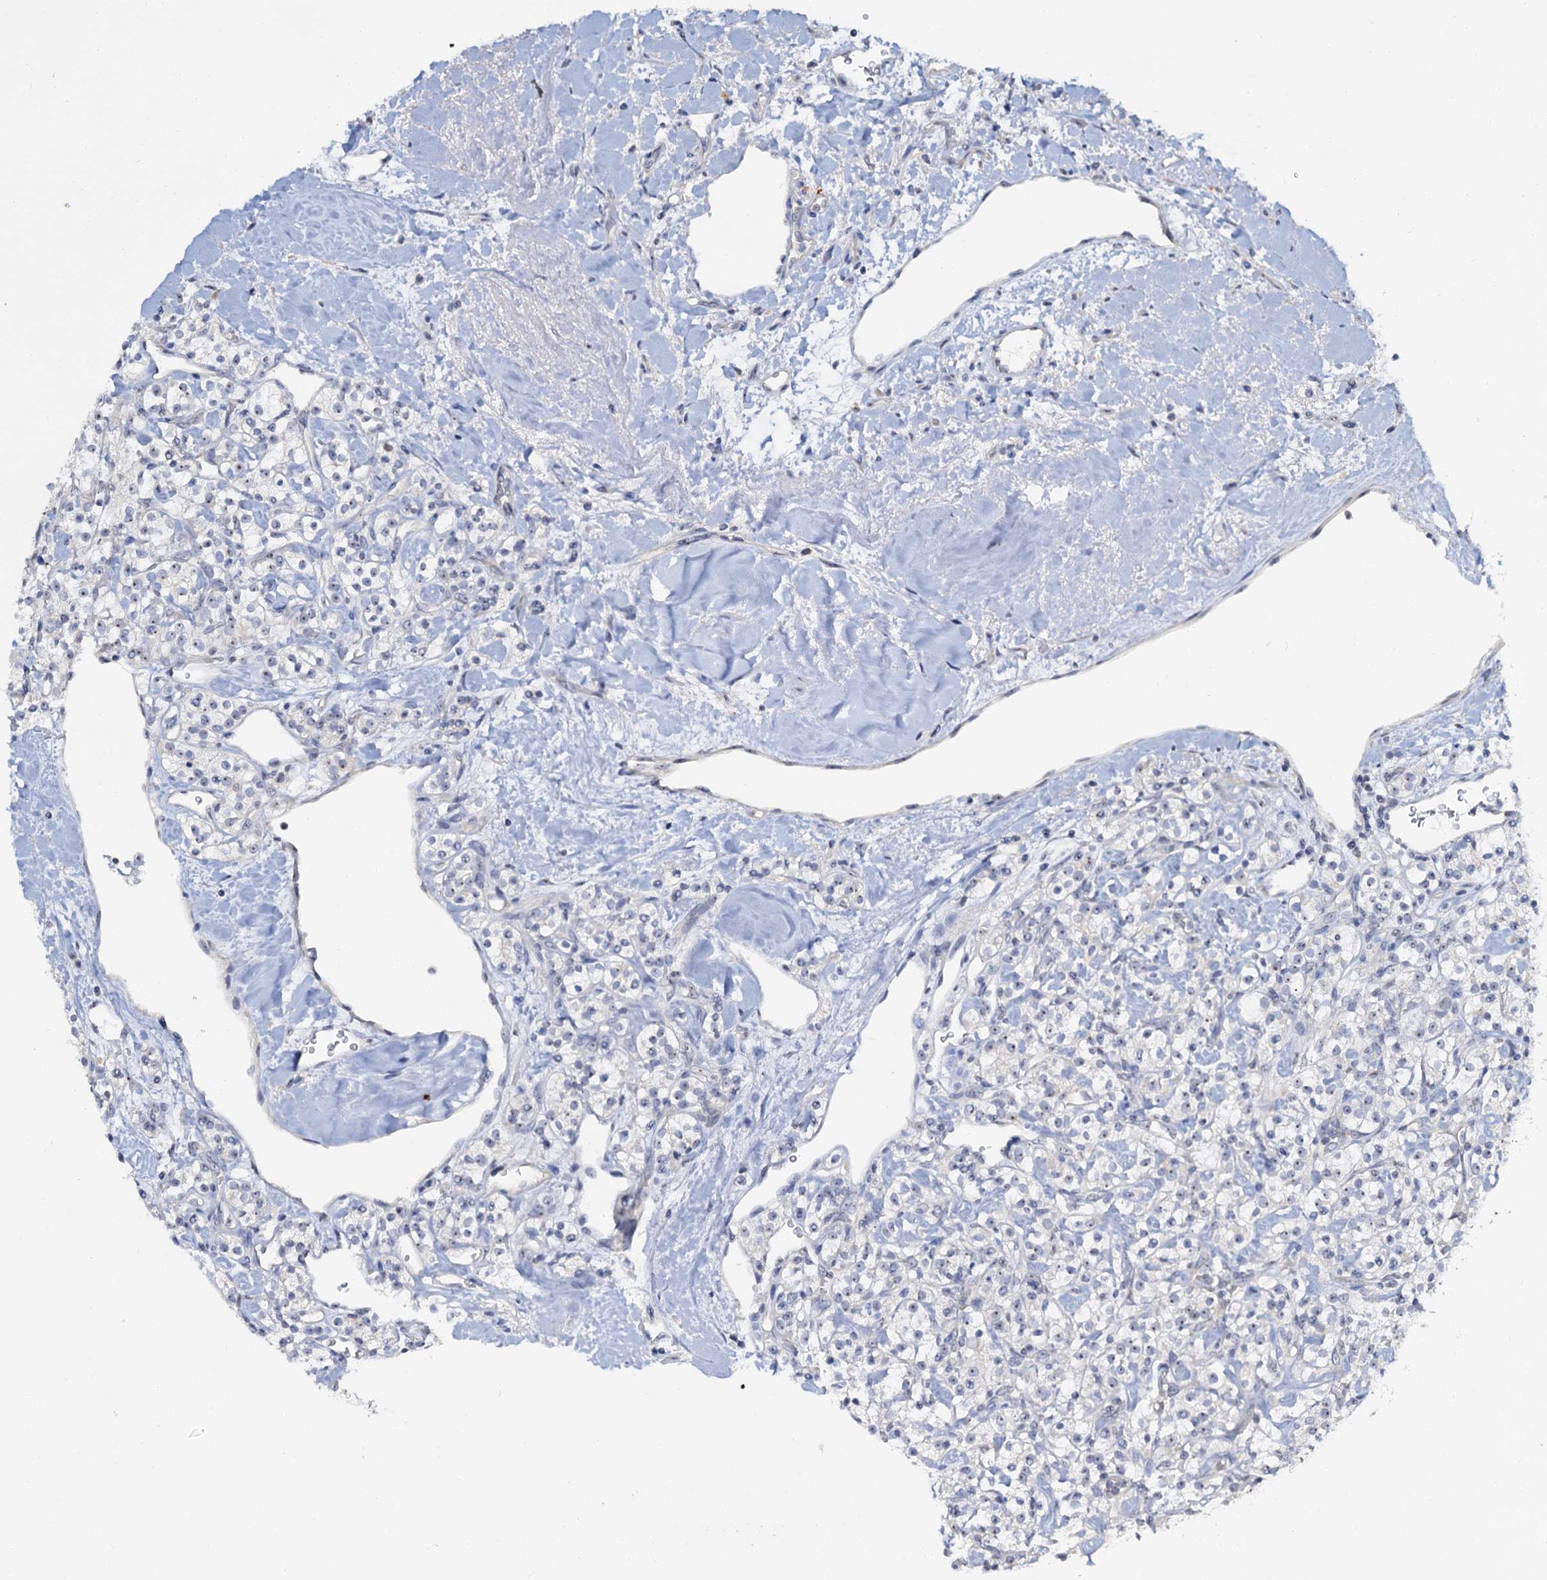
{"staining": {"intensity": "weak", "quantity": "<25%", "location": "nuclear"}, "tissue": "renal cancer", "cell_type": "Tumor cells", "image_type": "cancer", "snomed": [{"axis": "morphology", "description": "Adenocarcinoma, NOS"}, {"axis": "topography", "description": "Kidney"}], "caption": "This histopathology image is of renal cancer stained with immunohistochemistry (IHC) to label a protein in brown with the nuclei are counter-stained blue. There is no positivity in tumor cells. The staining is performed using DAB brown chromogen with nuclei counter-stained in using hematoxylin.", "gene": "NOP2", "patient": {"sex": "male", "age": 77}}